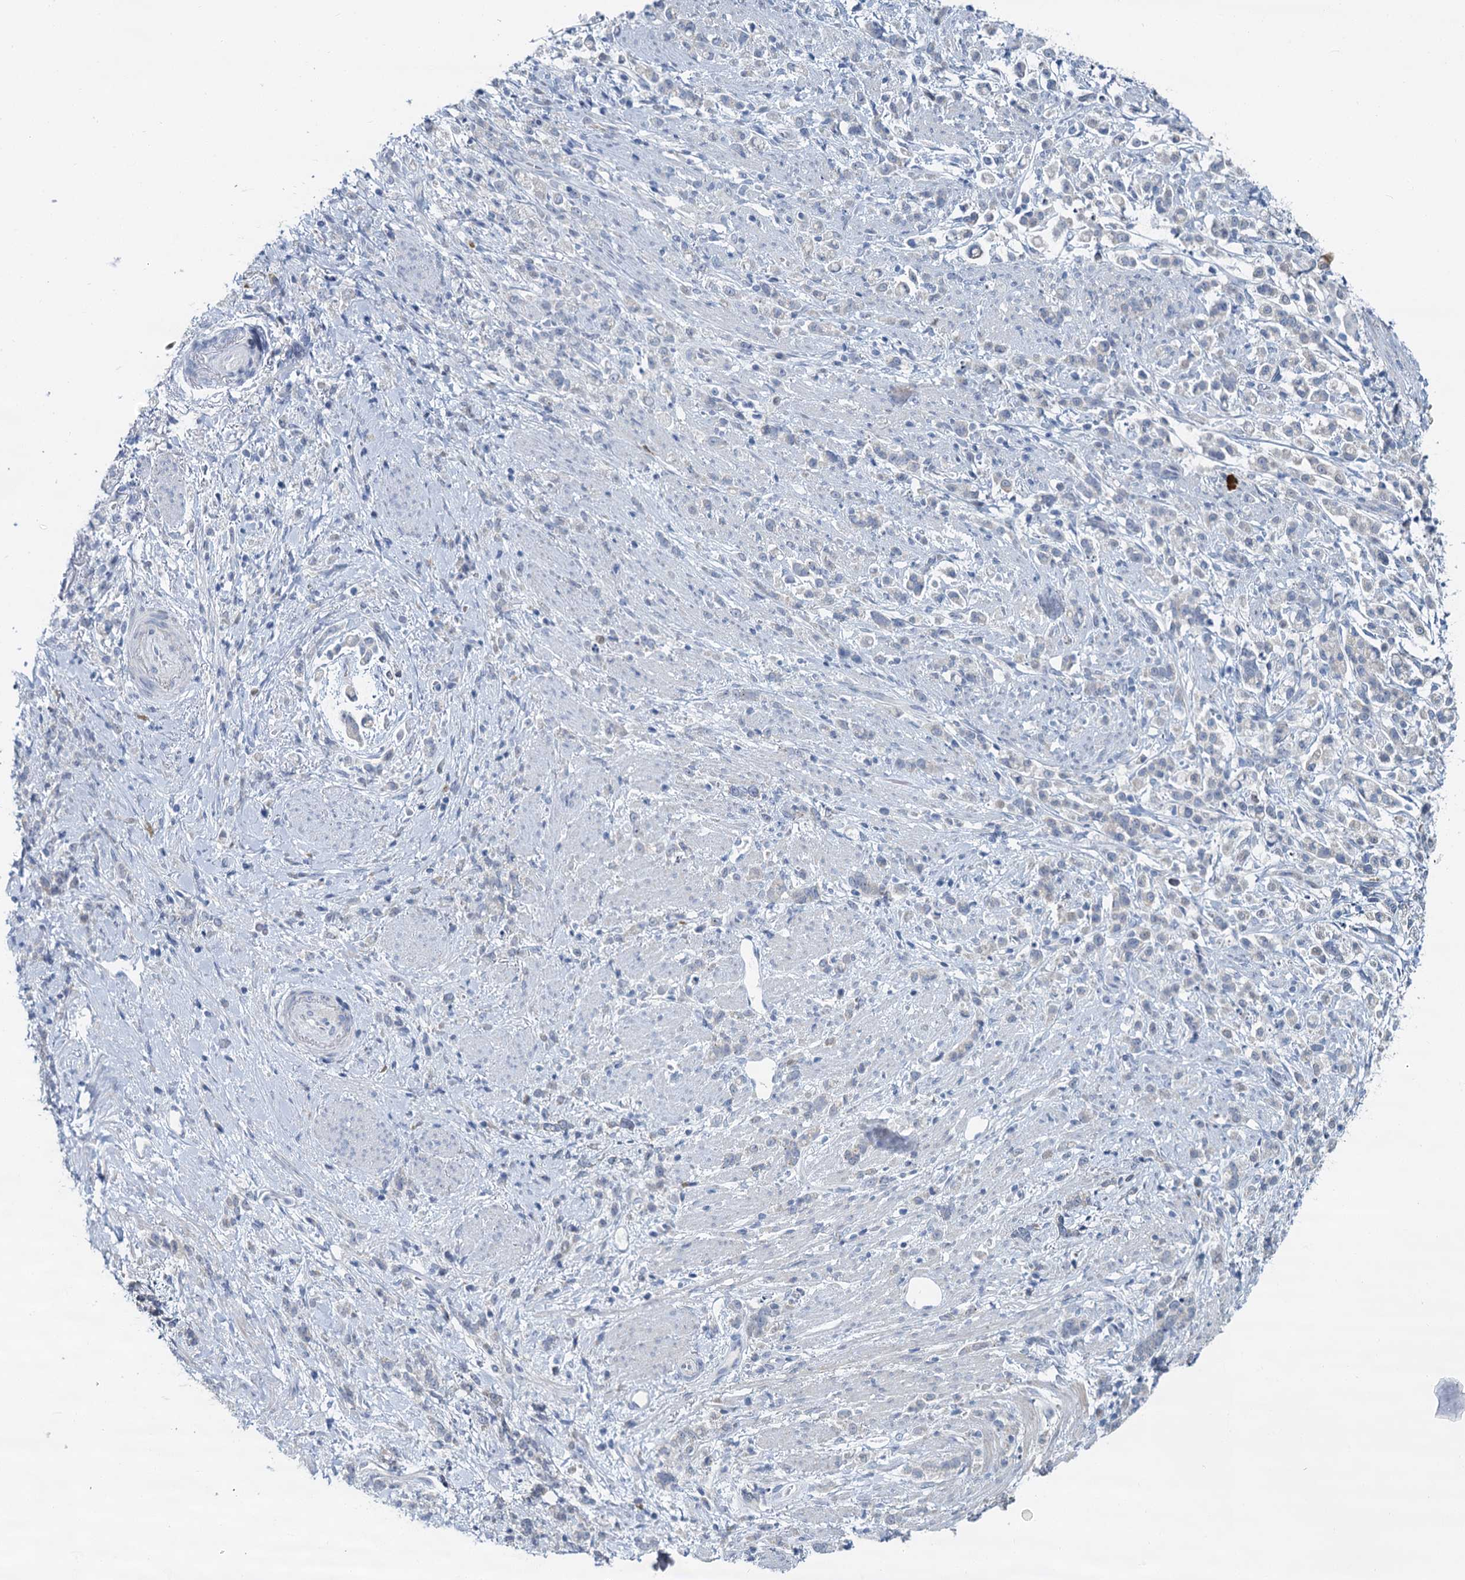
{"staining": {"intensity": "negative", "quantity": "none", "location": "none"}, "tissue": "stomach cancer", "cell_type": "Tumor cells", "image_type": "cancer", "snomed": [{"axis": "morphology", "description": "Adenocarcinoma, NOS"}, {"axis": "topography", "description": "Stomach"}], "caption": "Immunohistochemical staining of adenocarcinoma (stomach) reveals no significant positivity in tumor cells.", "gene": "ACRBP", "patient": {"sex": "female", "age": 60}}